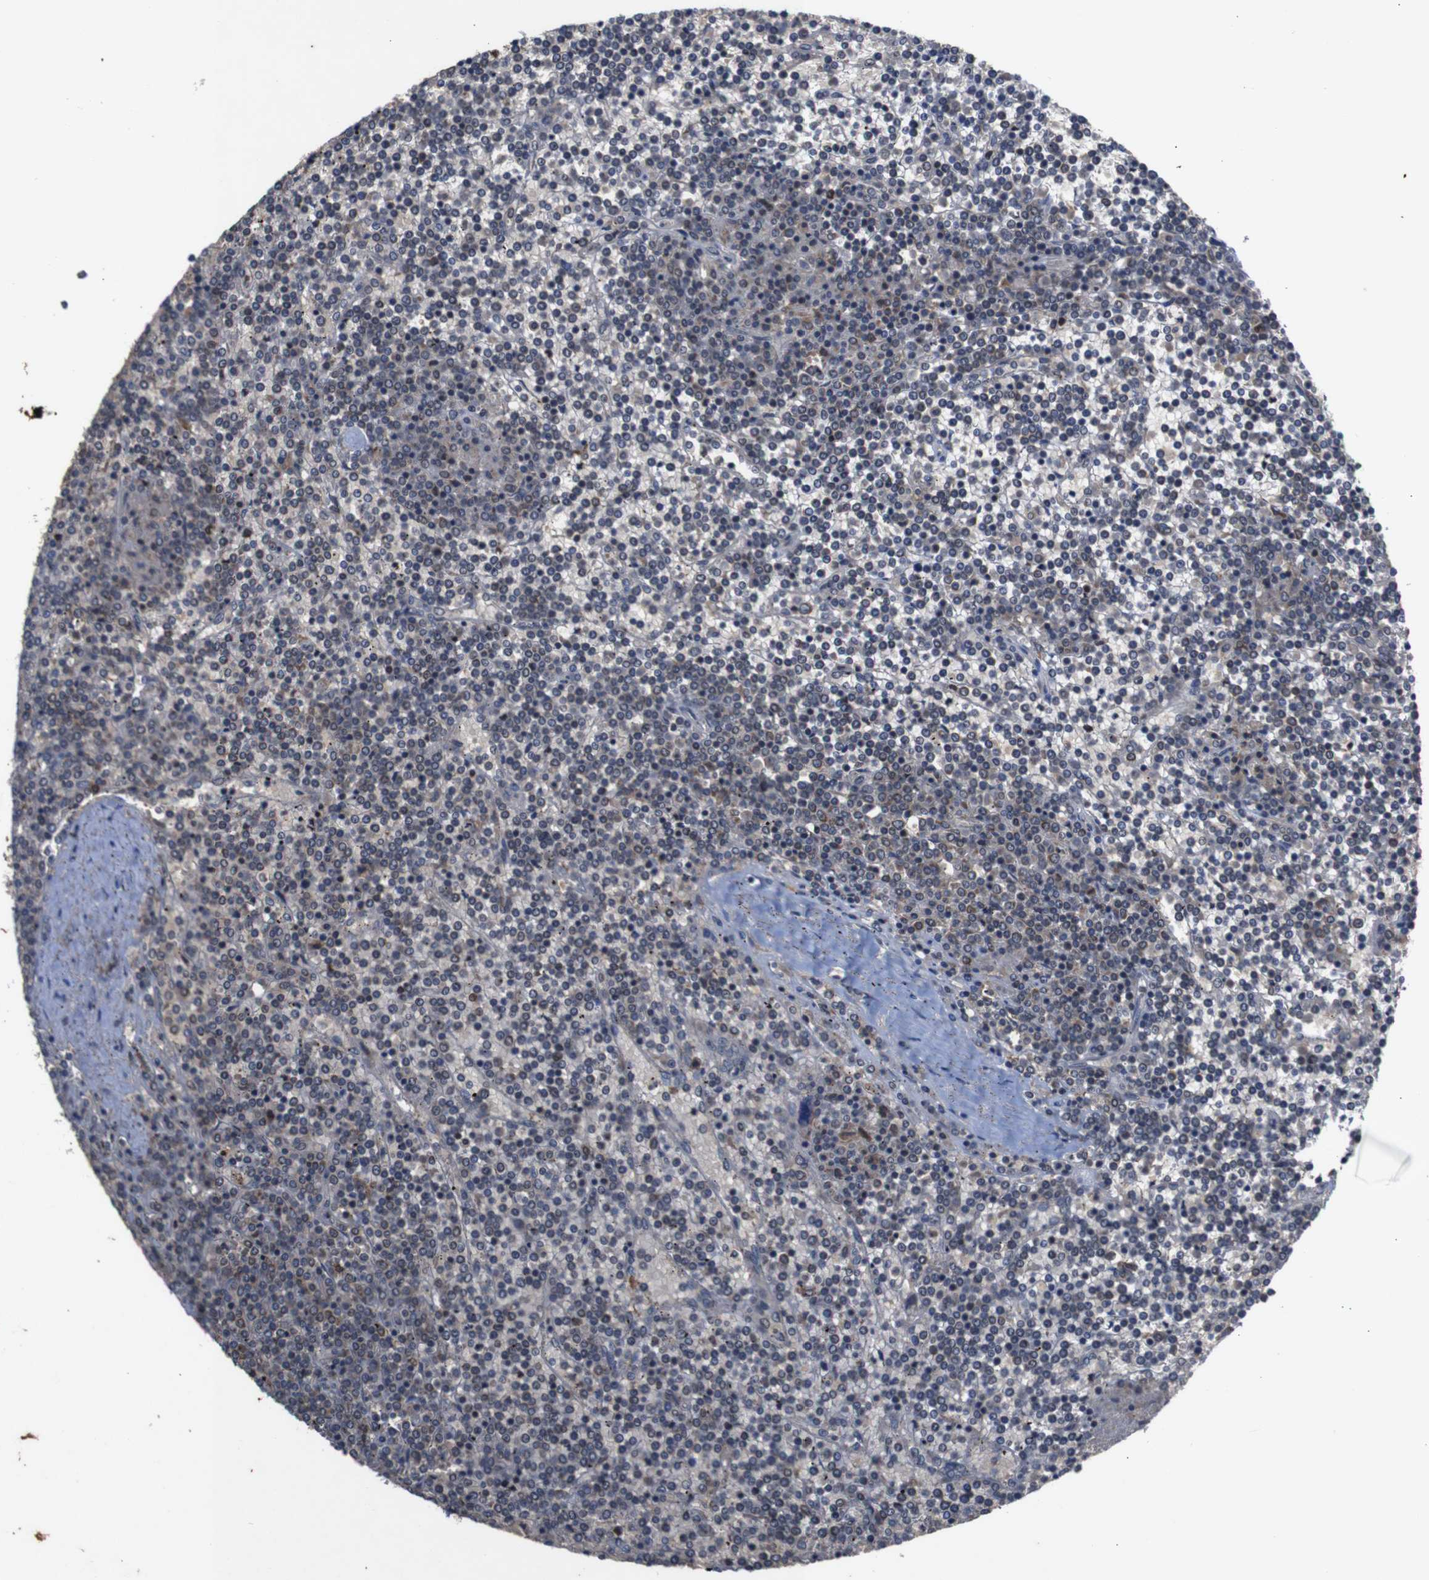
{"staining": {"intensity": "weak", "quantity": "<25%", "location": "cytoplasmic/membranous"}, "tissue": "lymphoma", "cell_type": "Tumor cells", "image_type": "cancer", "snomed": [{"axis": "morphology", "description": "Malignant lymphoma, non-Hodgkin's type, Low grade"}, {"axis": "topography", "description": "Spleen"}], "caption": "Malignant lymphoma, non-Hodgkin's type (low-grade) stained for a protein using immunohistochemistry (IHC) displays no positivity tumor cells.", "gene": "PTPN1", "patient": {"sex": "female", "age": 19}}